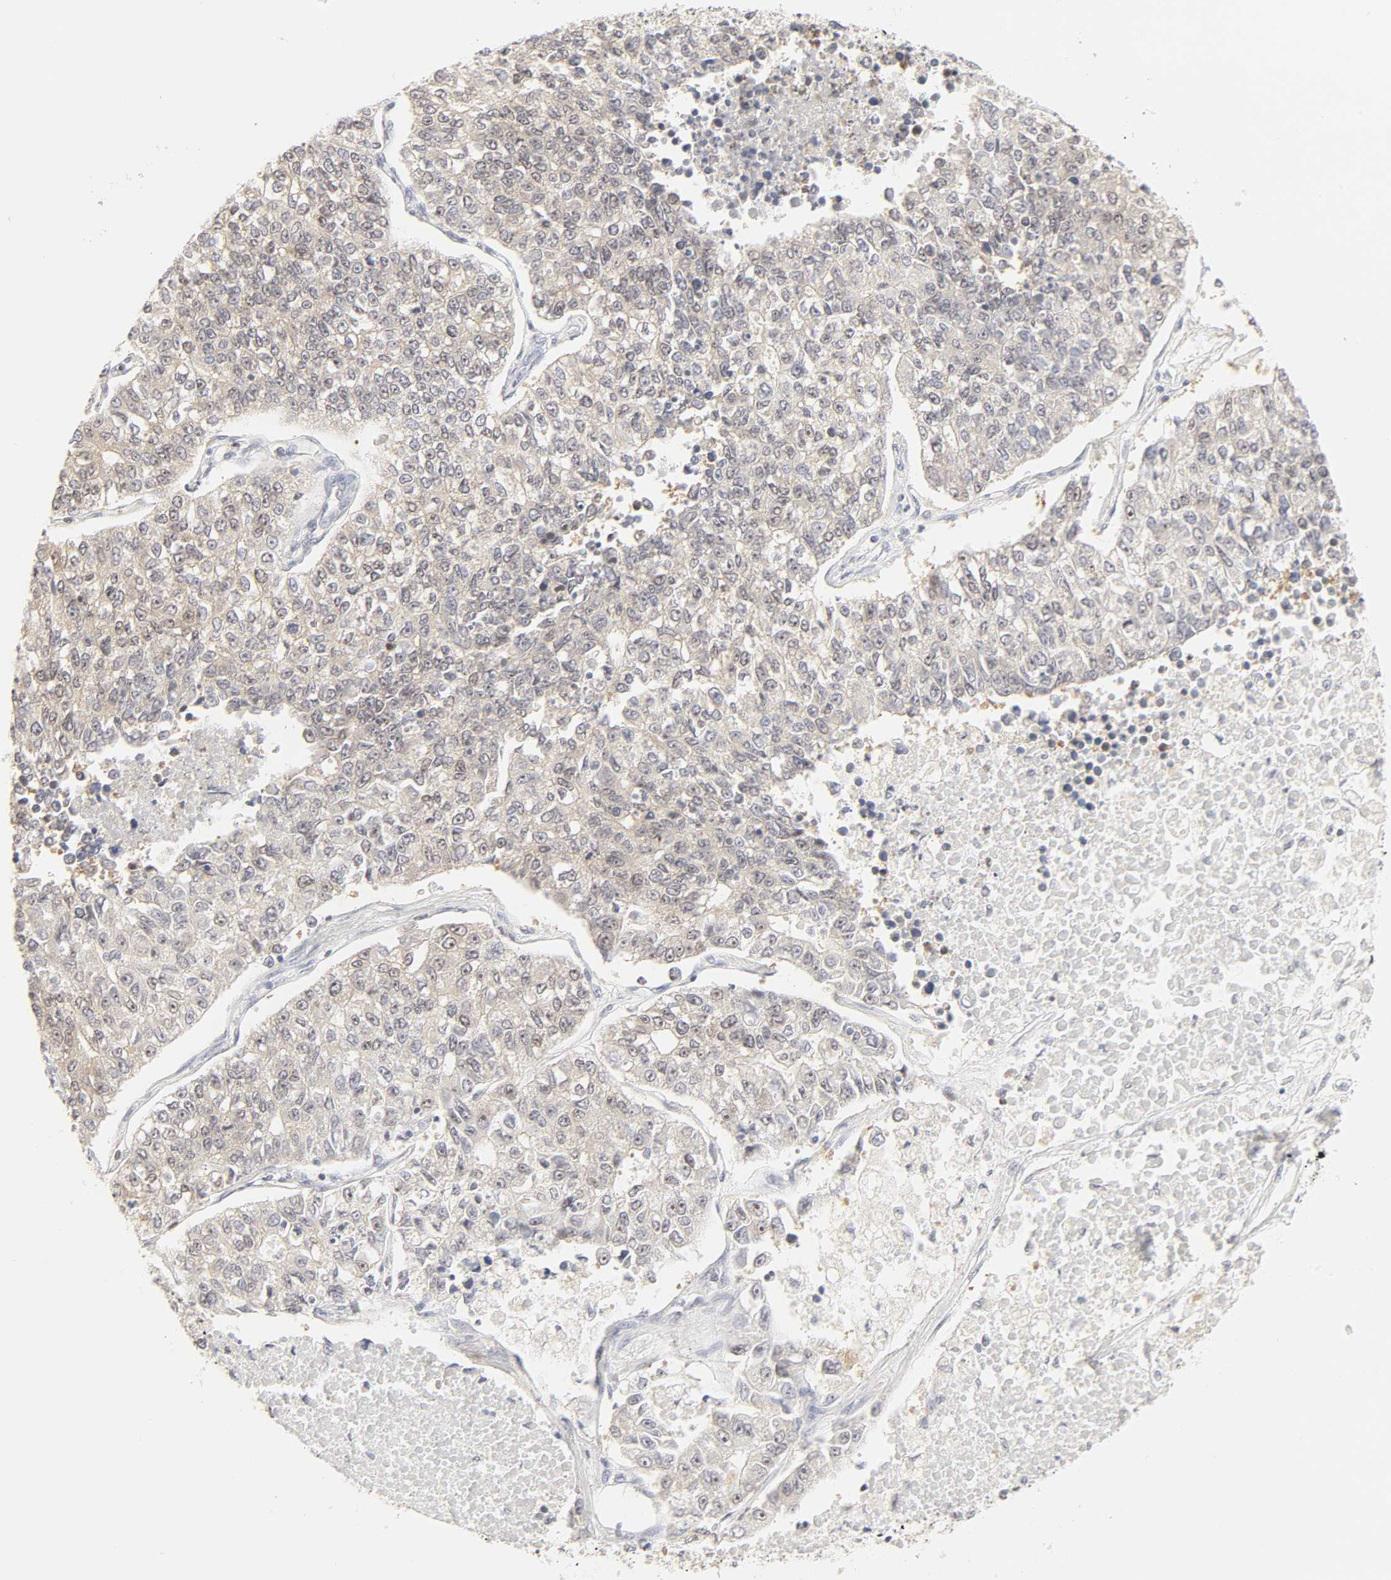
{"staining": {"intensity": "weak", "quantity": "25%-75%", "location": "cytoplasmic/membranous"}, "tissue": "lung cancer", "cell_type": "Tumor cells", "image_type": "cancer", "snomed": [{"axis": "morphology", "description": "Adenocarcinoma, NOS"}, {"axis": "topography", "description": "Lung"}], "caption": "An IHC photomicrograph of neoplastic tissue is shown. Protein staining in brown highlights weak cytoplasmic/membranous positivity in lung adenocarcinoma within tumor cells.", "gene": "KIF2A", "patient": {"sex": "male", "age": 49}}